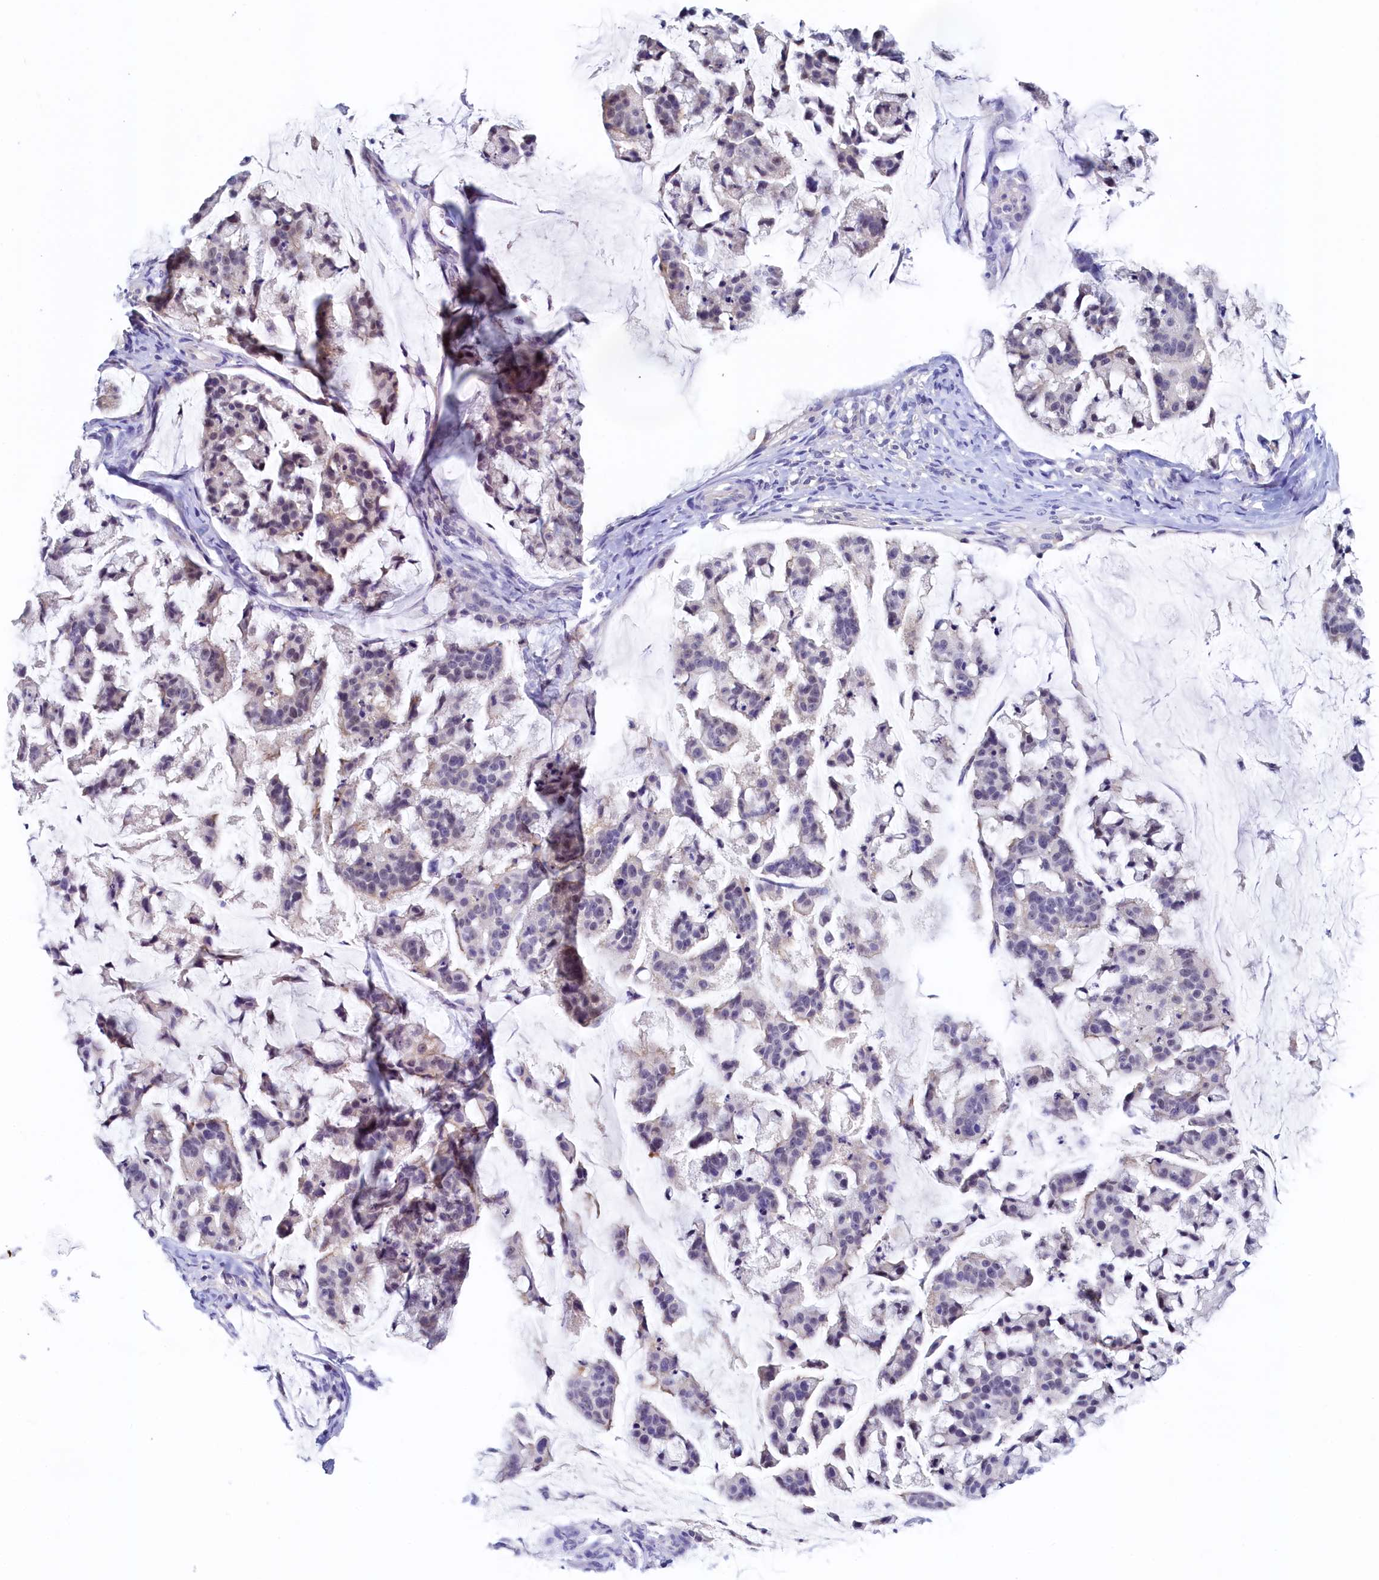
{"staining": {"intensity": "negative", "quantity": "none", "location": "none"}, "tissue": "stomach cancer", "cell_type": "Tumor cells", "image_type": "cancer", "snomed": [{"axis": "morphology", "description": "Adenocarcinoma, NOS"}, {"axis": "topography", "description": "Stomach, lower"}], "caption": "Immunohistochemical staining of human stomach cancer reveals no significant staining in tumor cells.", "gene": "PAAF1", "patient": {"sex": "male", "age": 67}}